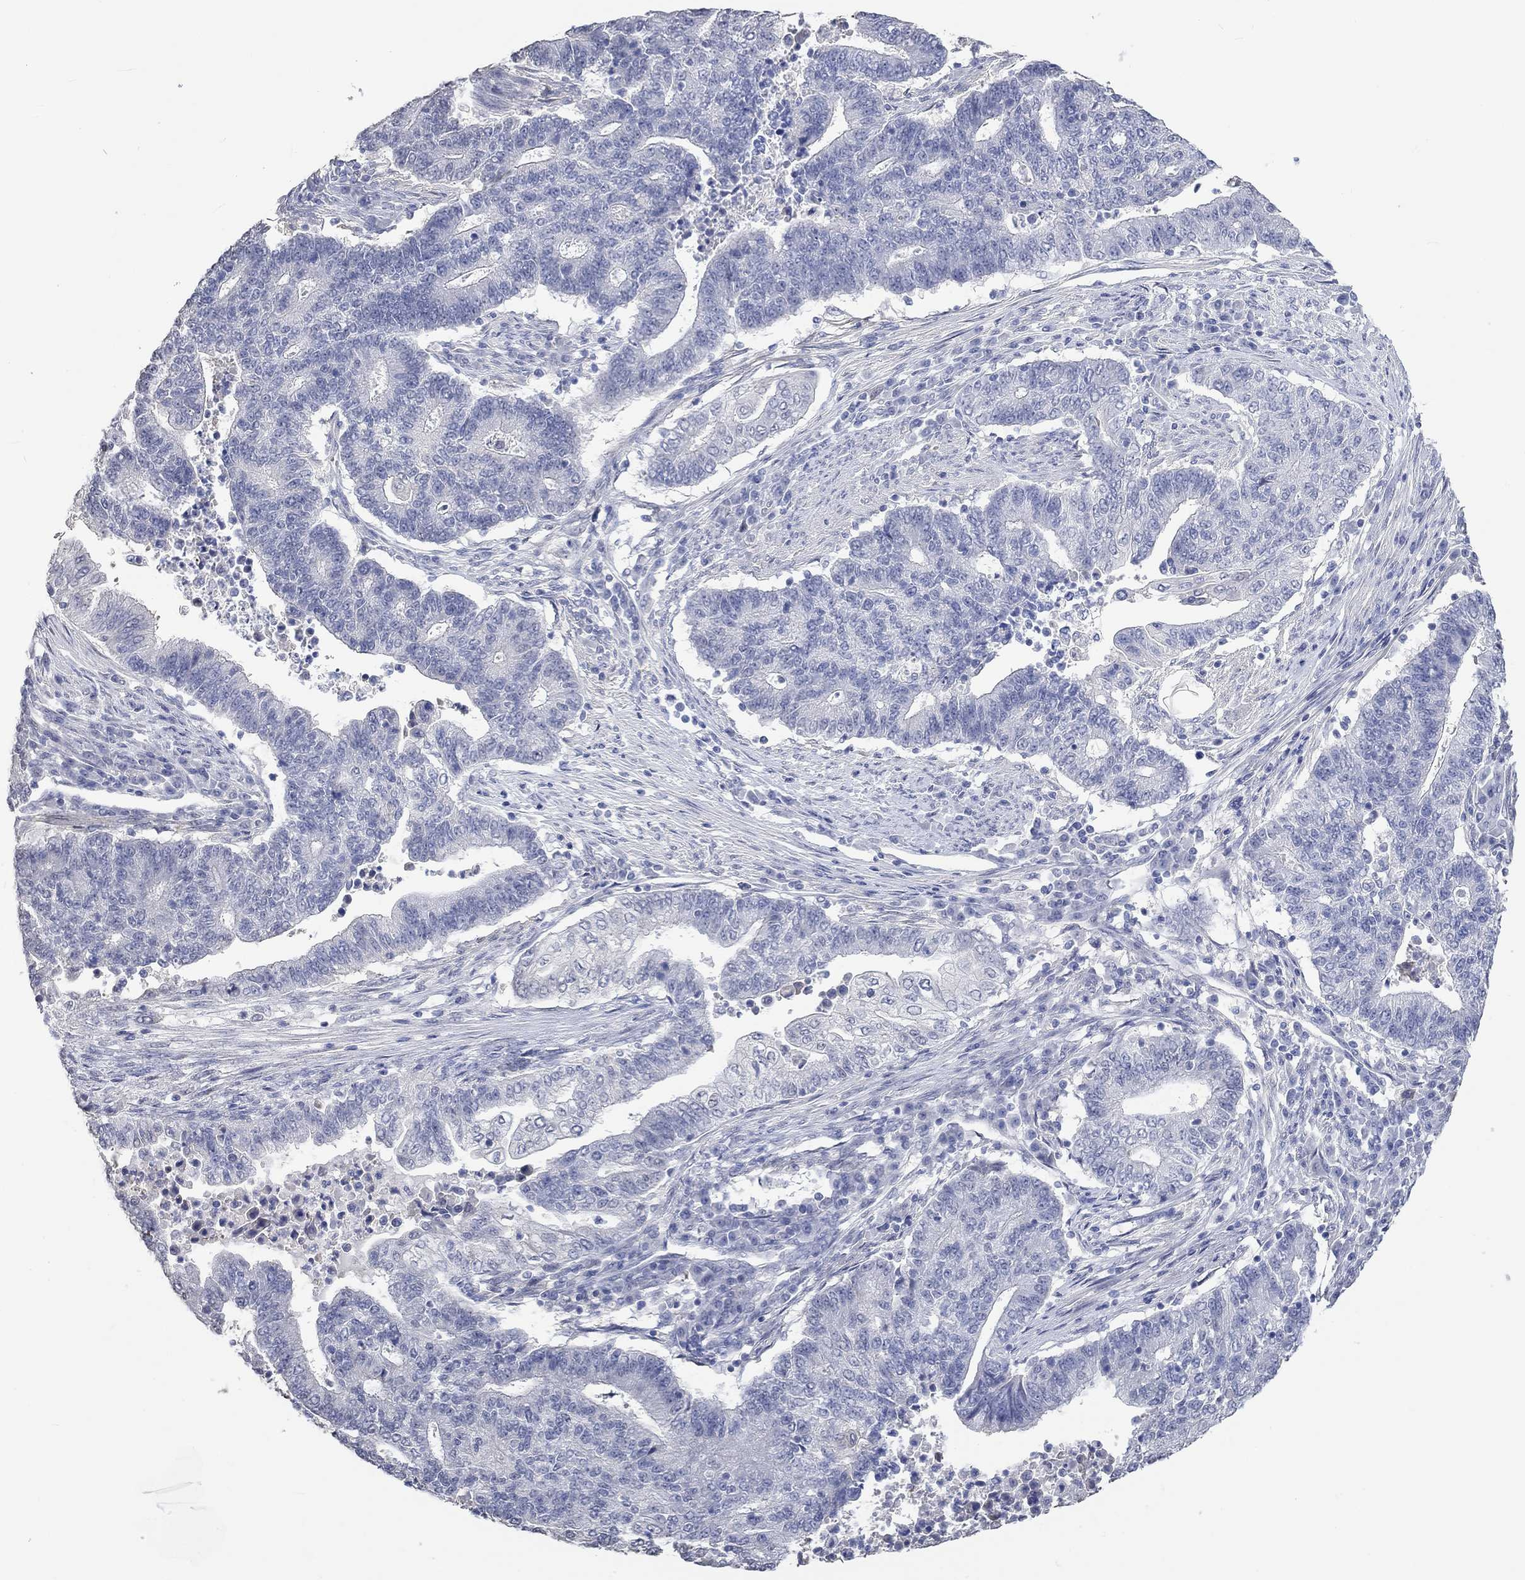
{"staining": {"intensity": "negative", "quantity": "none", "location": "none"}, "tissue": "endometrial cancer", "cell_type": "Tumor cells", "image_type": "cancer", "snomed": [{"axis": "morphology", "description": "Adenocarcinoma, NOS"}, {"axis": "topography", "description": "Uterus"}, {"axis": "topography", "description": "Endometrium"}], "caption": "Endometrial adenocarcinoma was stained to show a protein in brown. There is no significant expression in tumor cells.", "gene": "PNMA5", "patient": {"sex": "female", "age": 54}}